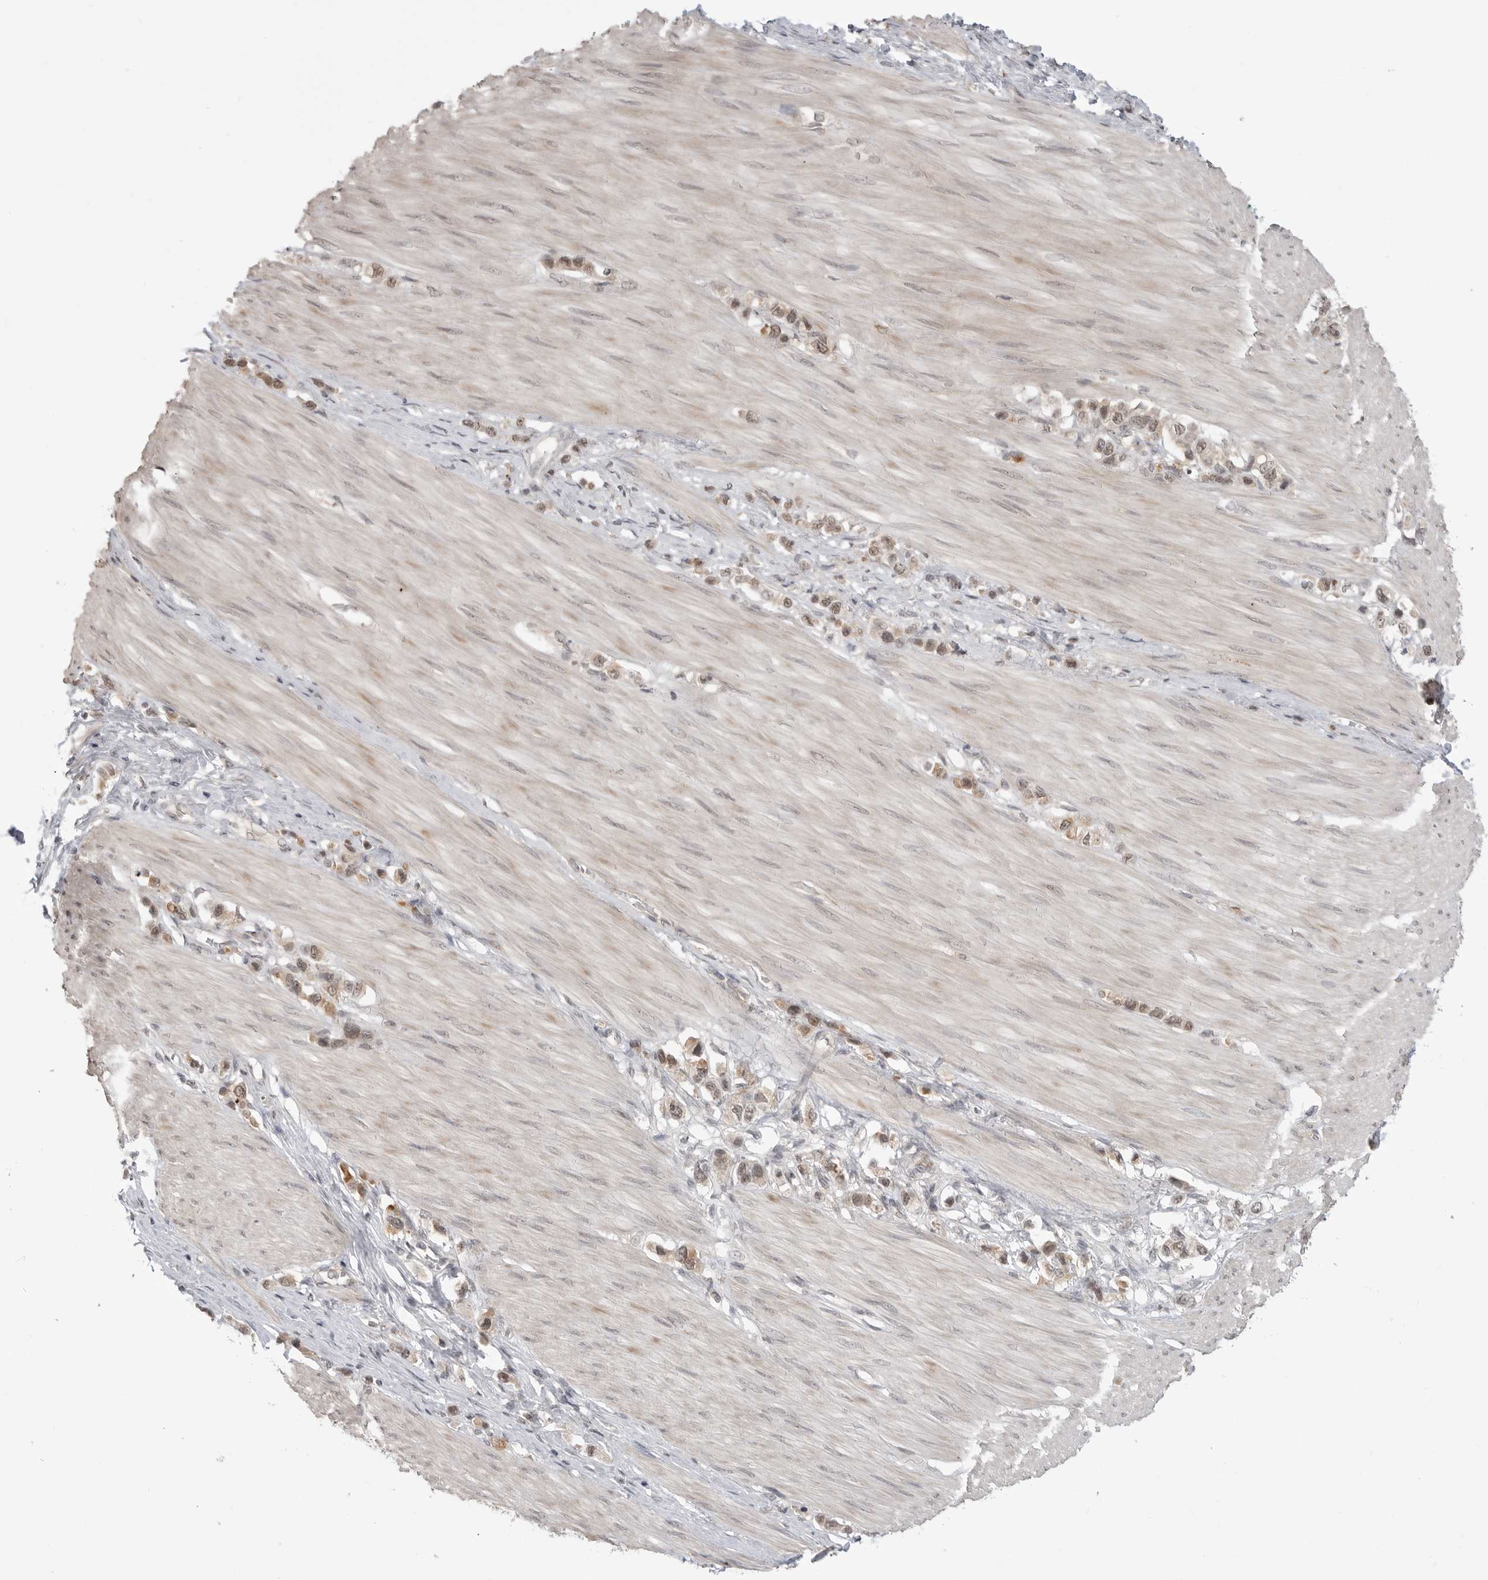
{"staining": {"intensity": "moderate", "quantity": ">75%", "location": "cytoplasmic/membranous,nuclear"}, "tissue": "stomach cancer", "cell_type": "Tumor cells", "image_type": "cancer", "snomed": [{"axis": "morphology", "description": "Adenocarcinoma, NOS"}, {"axis": "topography", "description": "Stomach"}], "caption": "Stomach cancer stained with a brown dye shows moderate cytoplasmic/membranous and nuclear positive staining in about >75% of tumor cells.", "gene": "KALRN", "patient": {"sex": "female", "age": 65}}